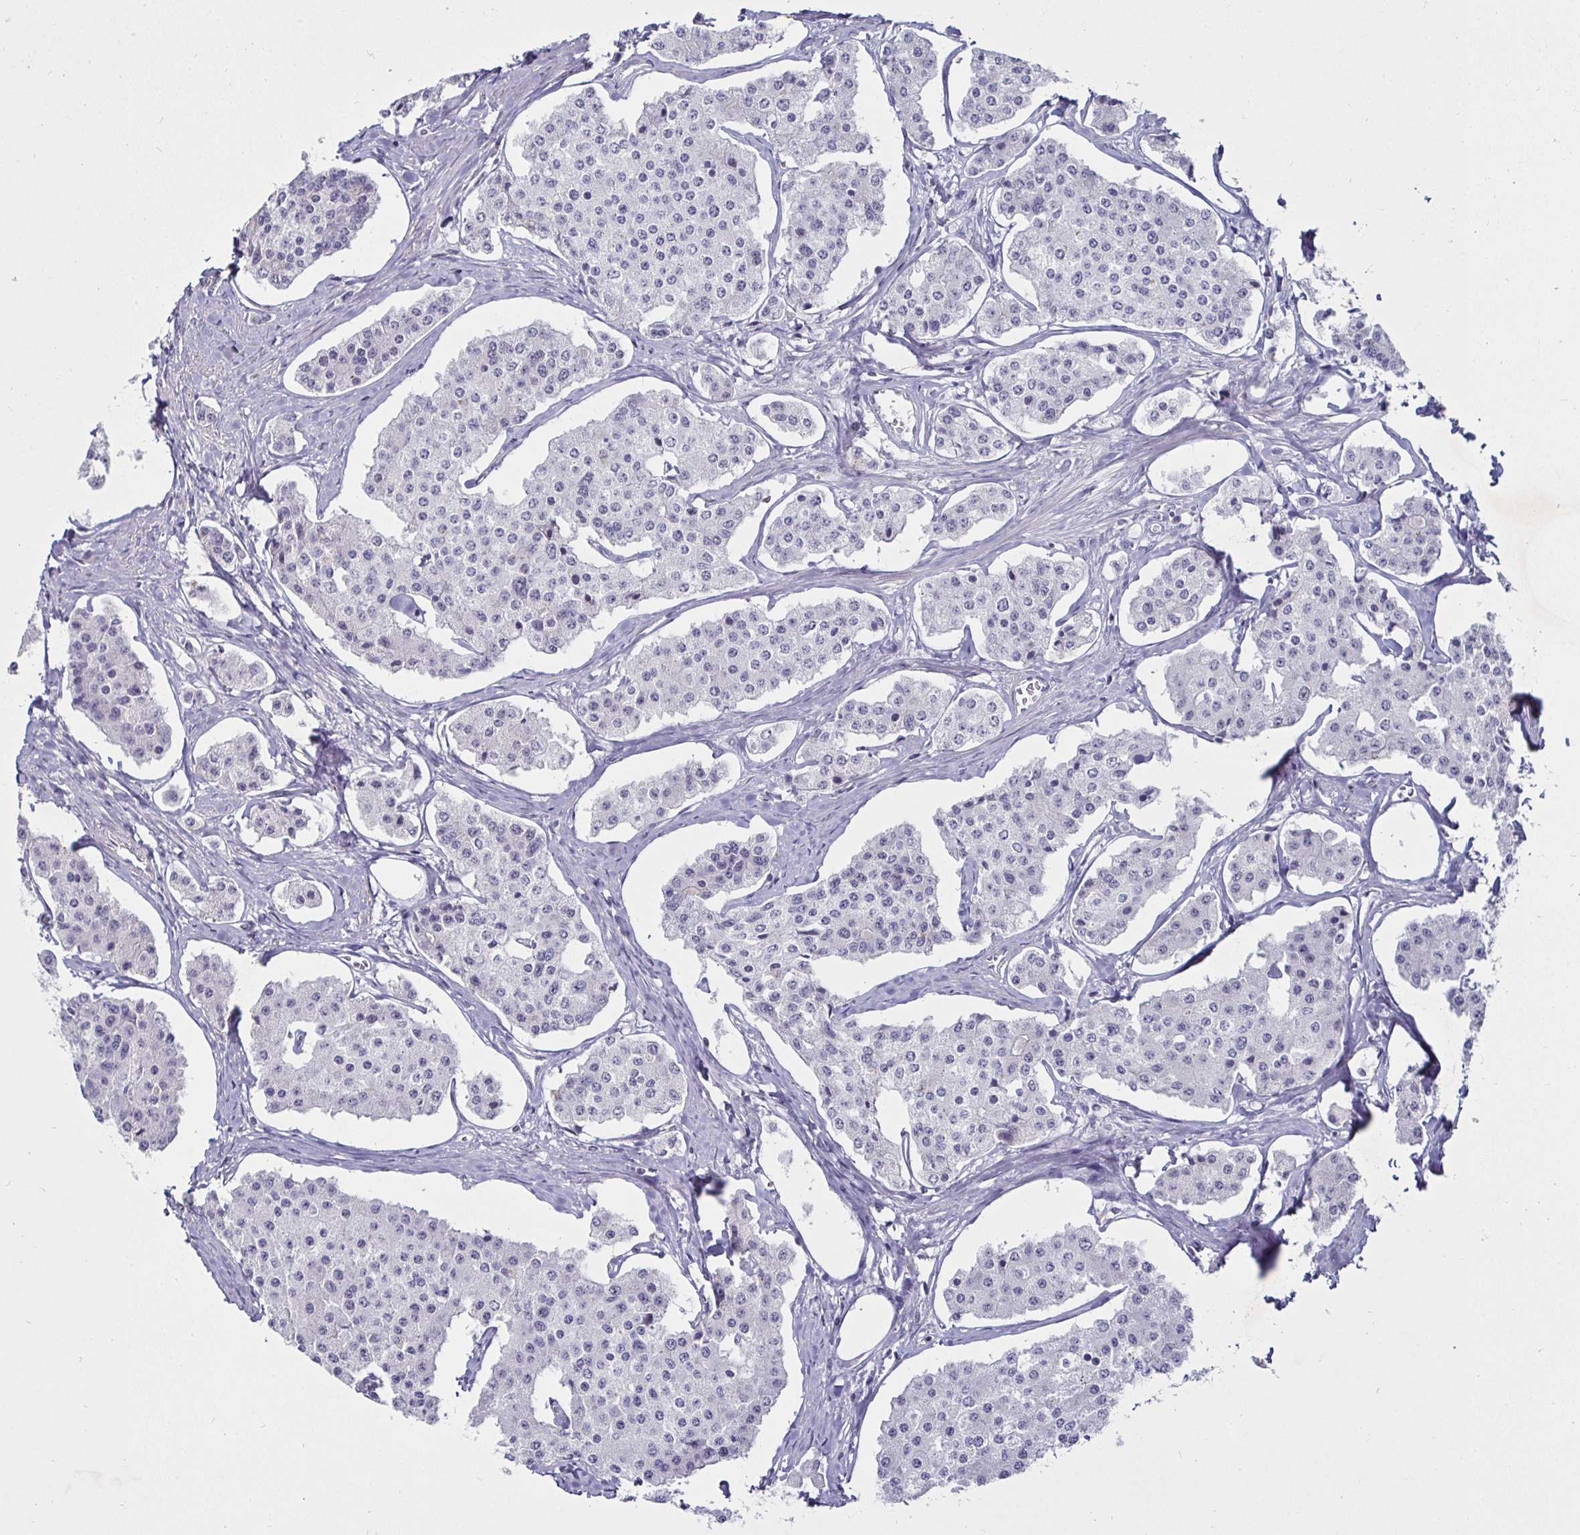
{"staining": {"intensity": "negative", "quantity": "none", "location": "none"}, "tissue": "carcinoid", "cell_type": "Tumor cells", "image_type": "cancer", "snomed": [{"axis": "morphology", "description": "Carcinoid, malignant, NOS"}, {"axis": "topography", "description": "Small intestine"}], "caption": "There is no significant expression in tumor cells of carcinoid.", "gene": "MLH1", "patient": {"sex": "female", "age": 65}}